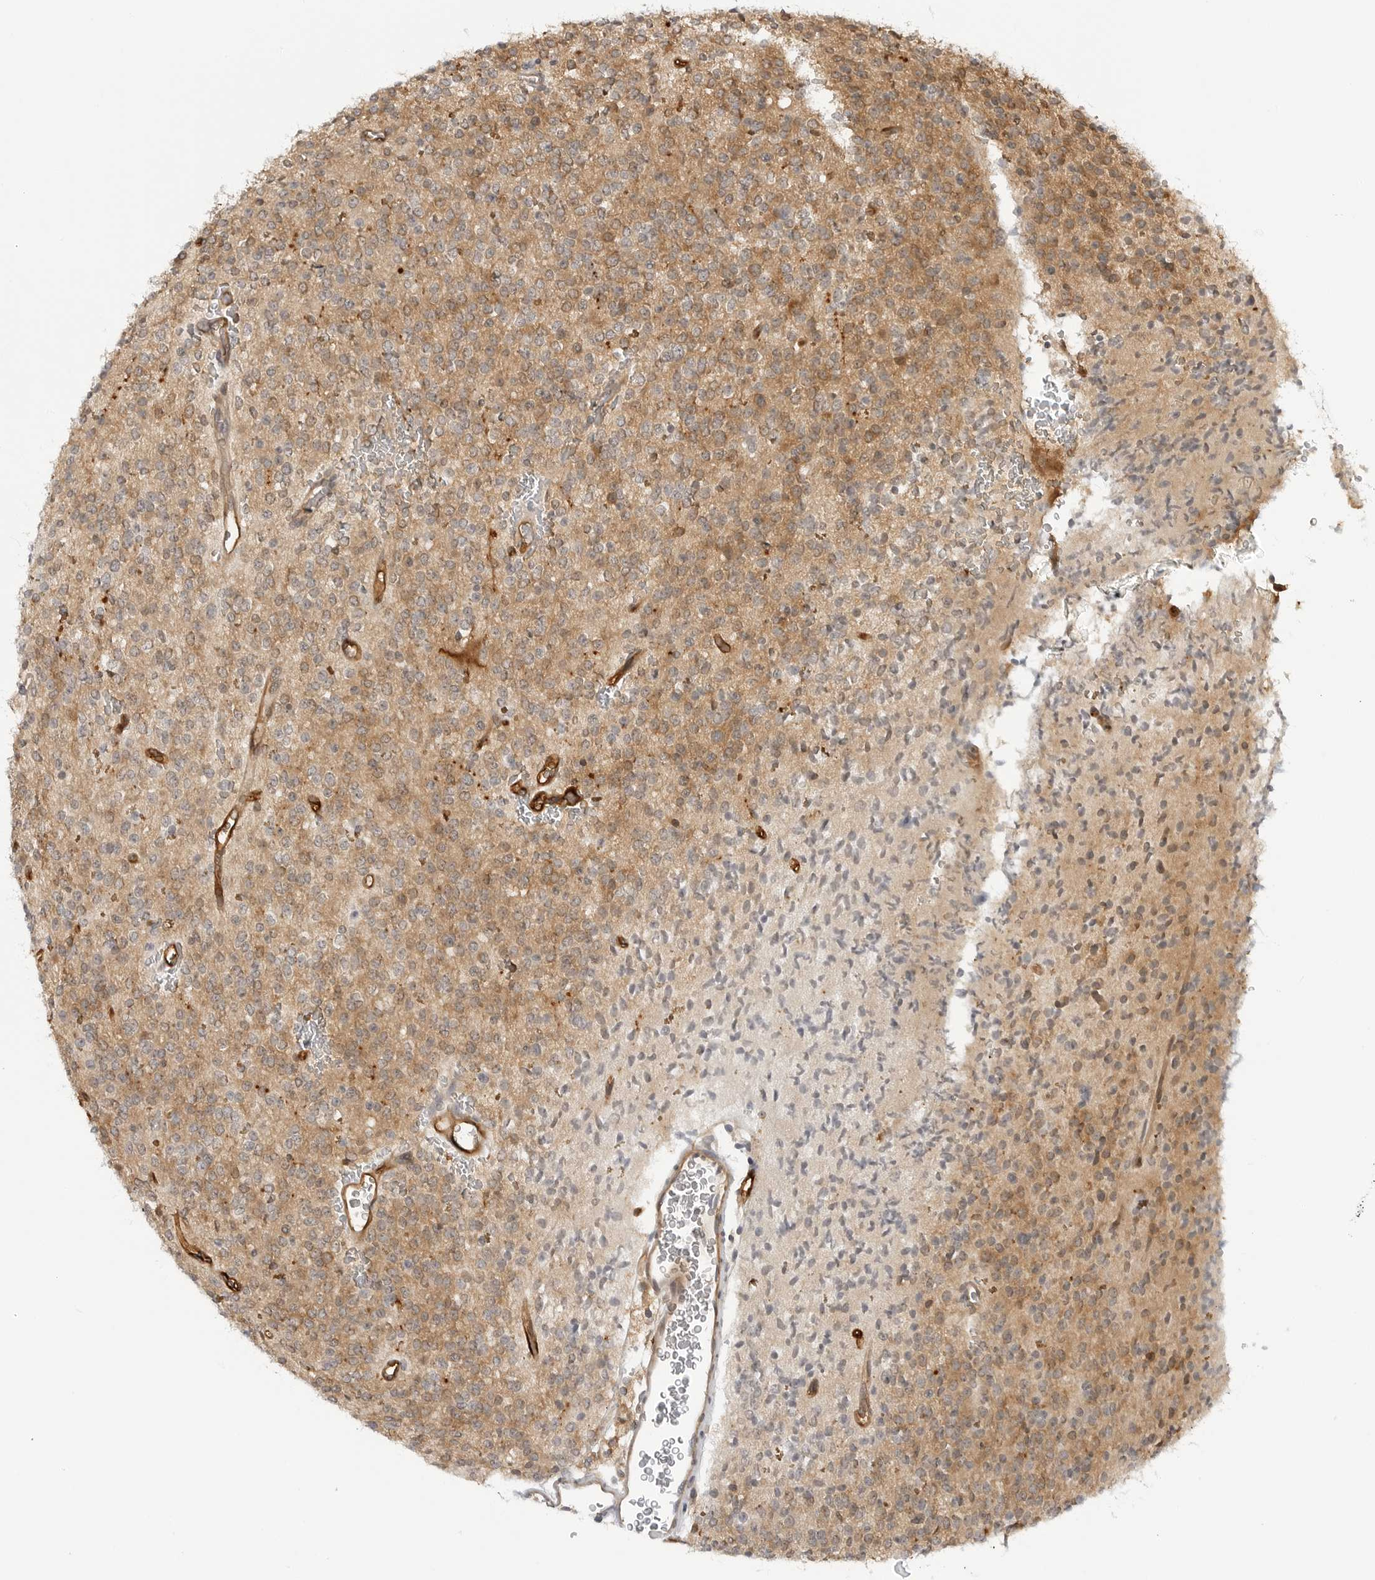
{"staining": {"intensity": "moderate", "quantity": ">75%", "location": "cytoplasmic/membranous"}, "tissue": "glioma", "cell_type": "Tumor cells", "image_type": "cancer", "snomed": [{"axis": "morphology", "description": "Glioma, malignant, High grade"}, {"axis": "topography", "description": "Brain"}], "caption": "Moderate cytoplasmic/membranous positivity for a protein is present in about >75% of tumor cells of malignant high-grade glioma using IHC.", "gene": "STXBP3", "patient": {"sex": "male", "age": 34}}